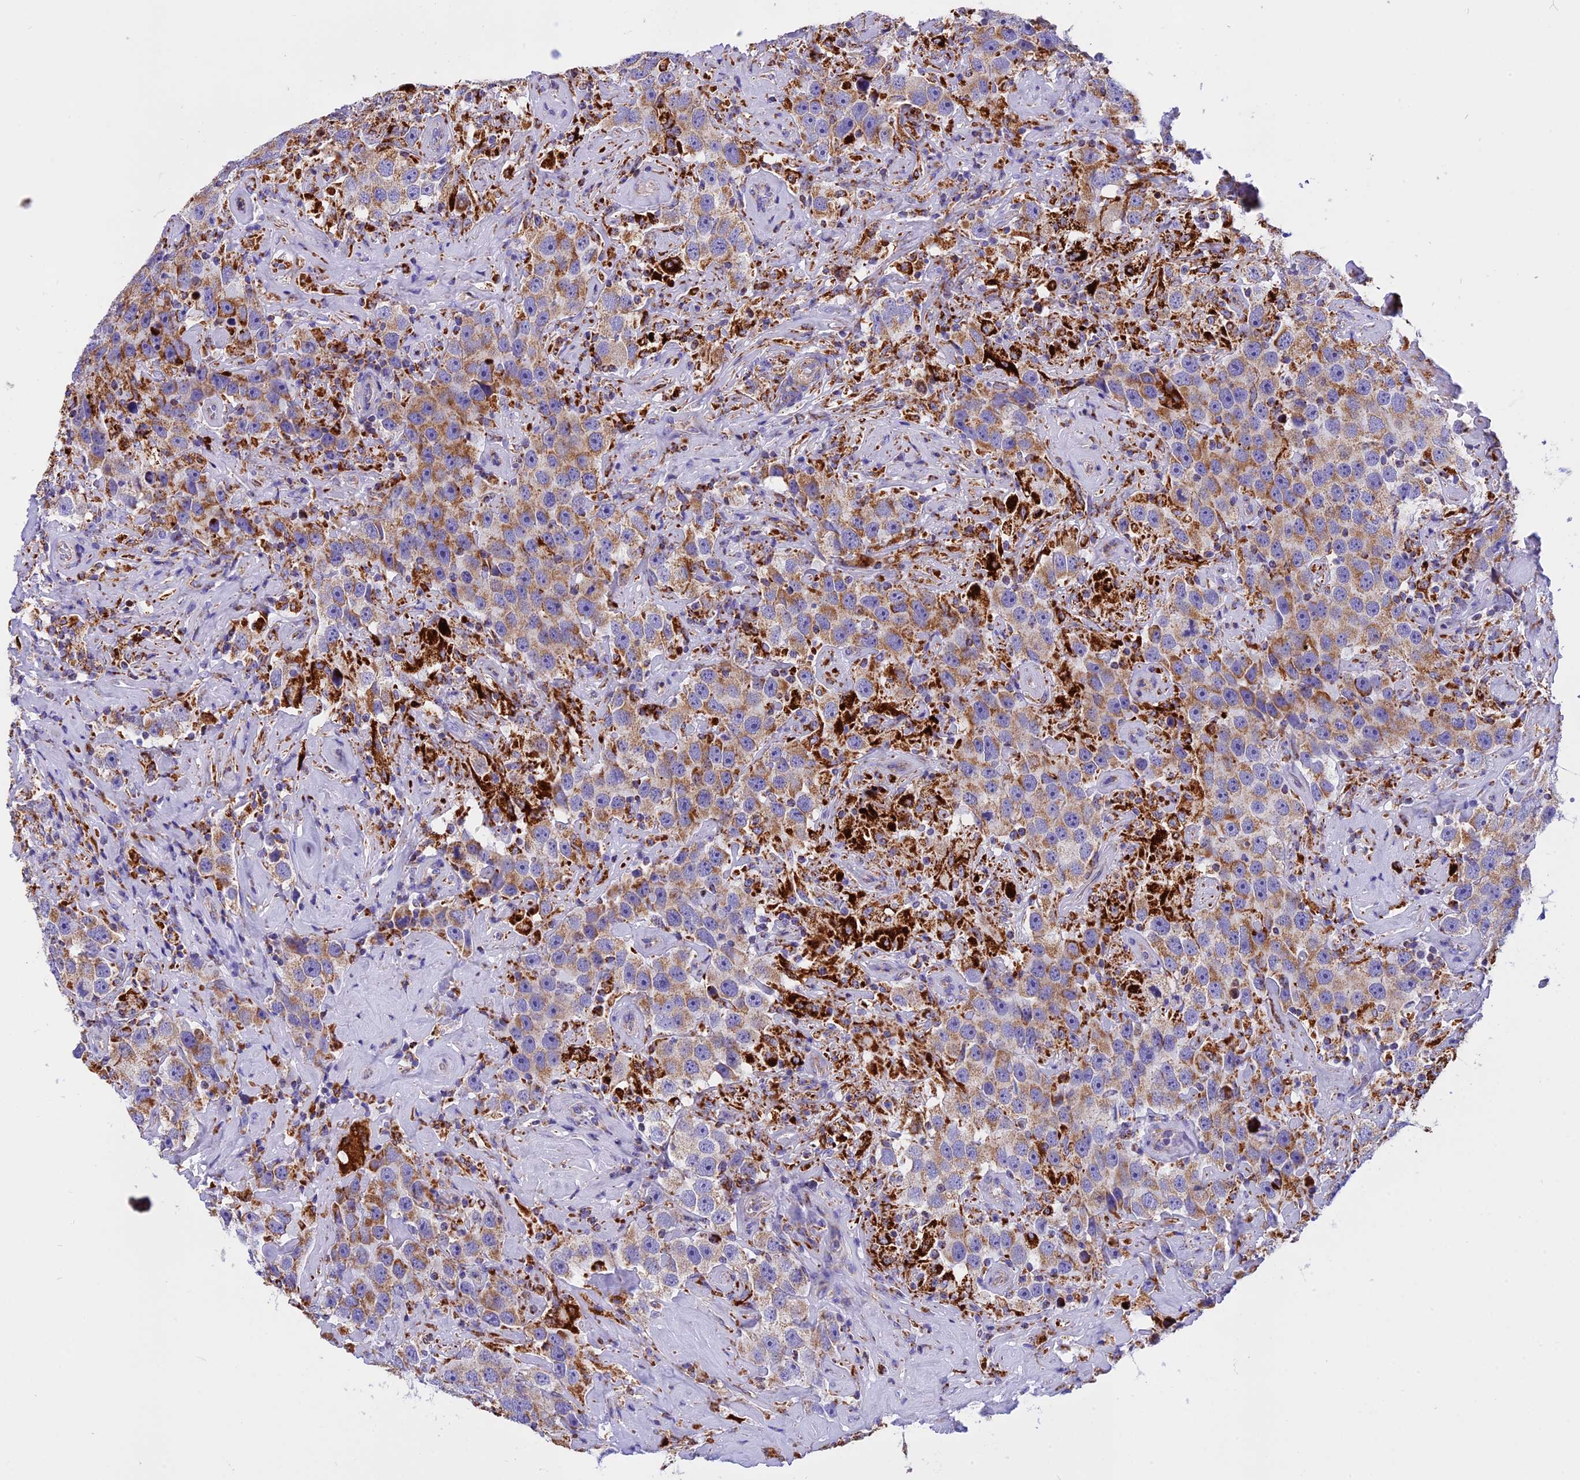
{"staining": {"intensity": "moderate", "quantity": ">75%", "location": "cytoplasmic/membranous"}, "tissue": "testis cancer", "cell_type": "Tumor cells", "image_type": "cancer", "snomed": [{"axis": "morphology", "description": "Seminoma, NOS"}, {"axis": "topography", "description": "Testis"}], "caption": "High-power microscopy captured an IHC image of testis seminoma, revealing moderate cytoplasmic/membranous positivity in approximately >75% of tumor cells.", "gene": "VDAC2", "patient": {"sex": "male", "age": 49}}